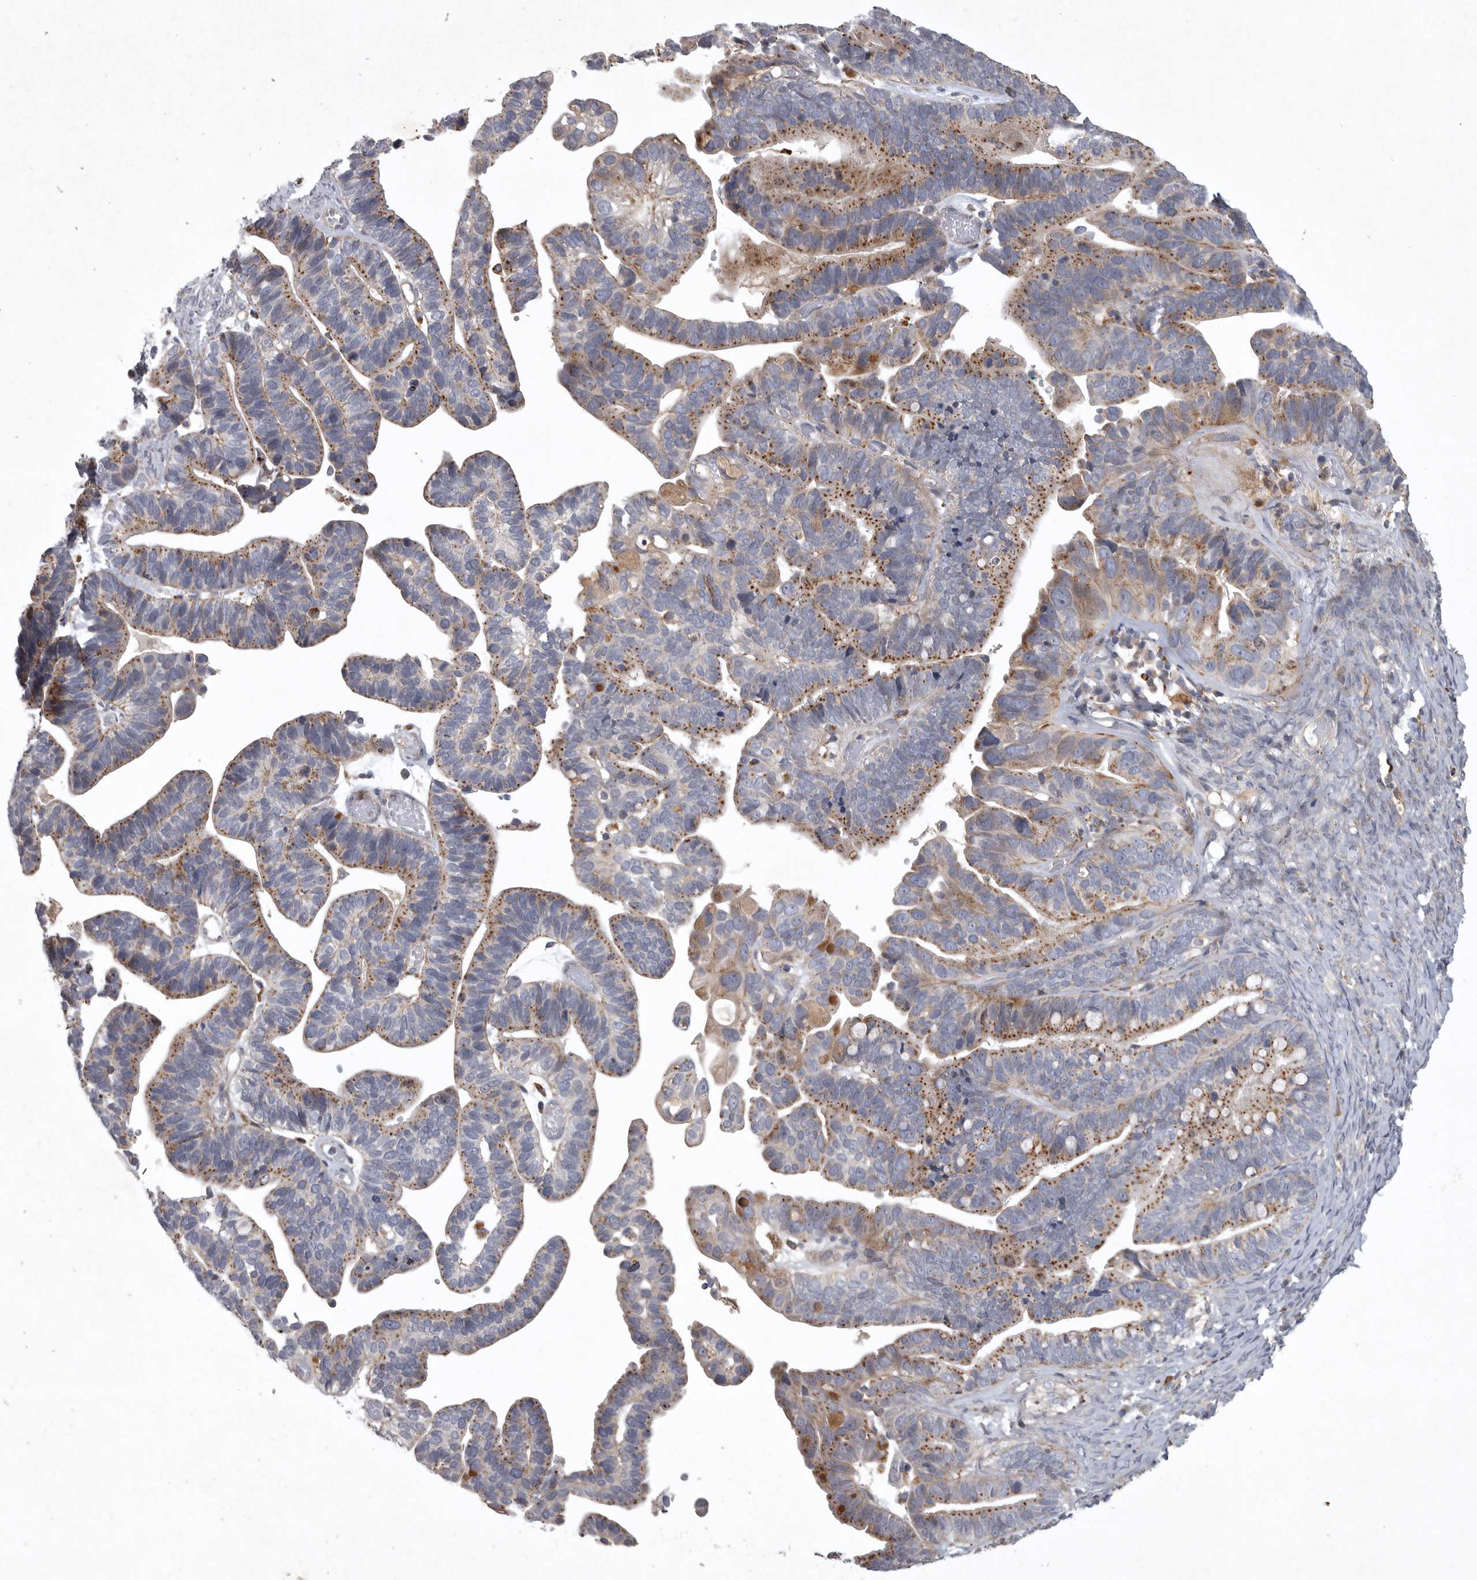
{"staining": {"intensity": "moderate", "quantity": ">75%", "location": "cytoplasmic/membranous"}, "tissue": "ovarian cancer", "cell_type": "Tumor cells", "image_type": "cancer", "snomed": [{"axis": "morphology", "description": "Cystadenocarcinoma, serous, NOS"}, {"axis": "topography", "description": "Ovary"}], "caption": "DAB (3,3'-diaminobenzidine) immunohistochemical staining of ovarian cancer (serous cystadenocarcinoma) displays moderate cytoplasmic/membranous protein staining in about >75% of tumor cells.", "gene": "LAMTOR3", "patient": {"sex": "female", "age": 56}}